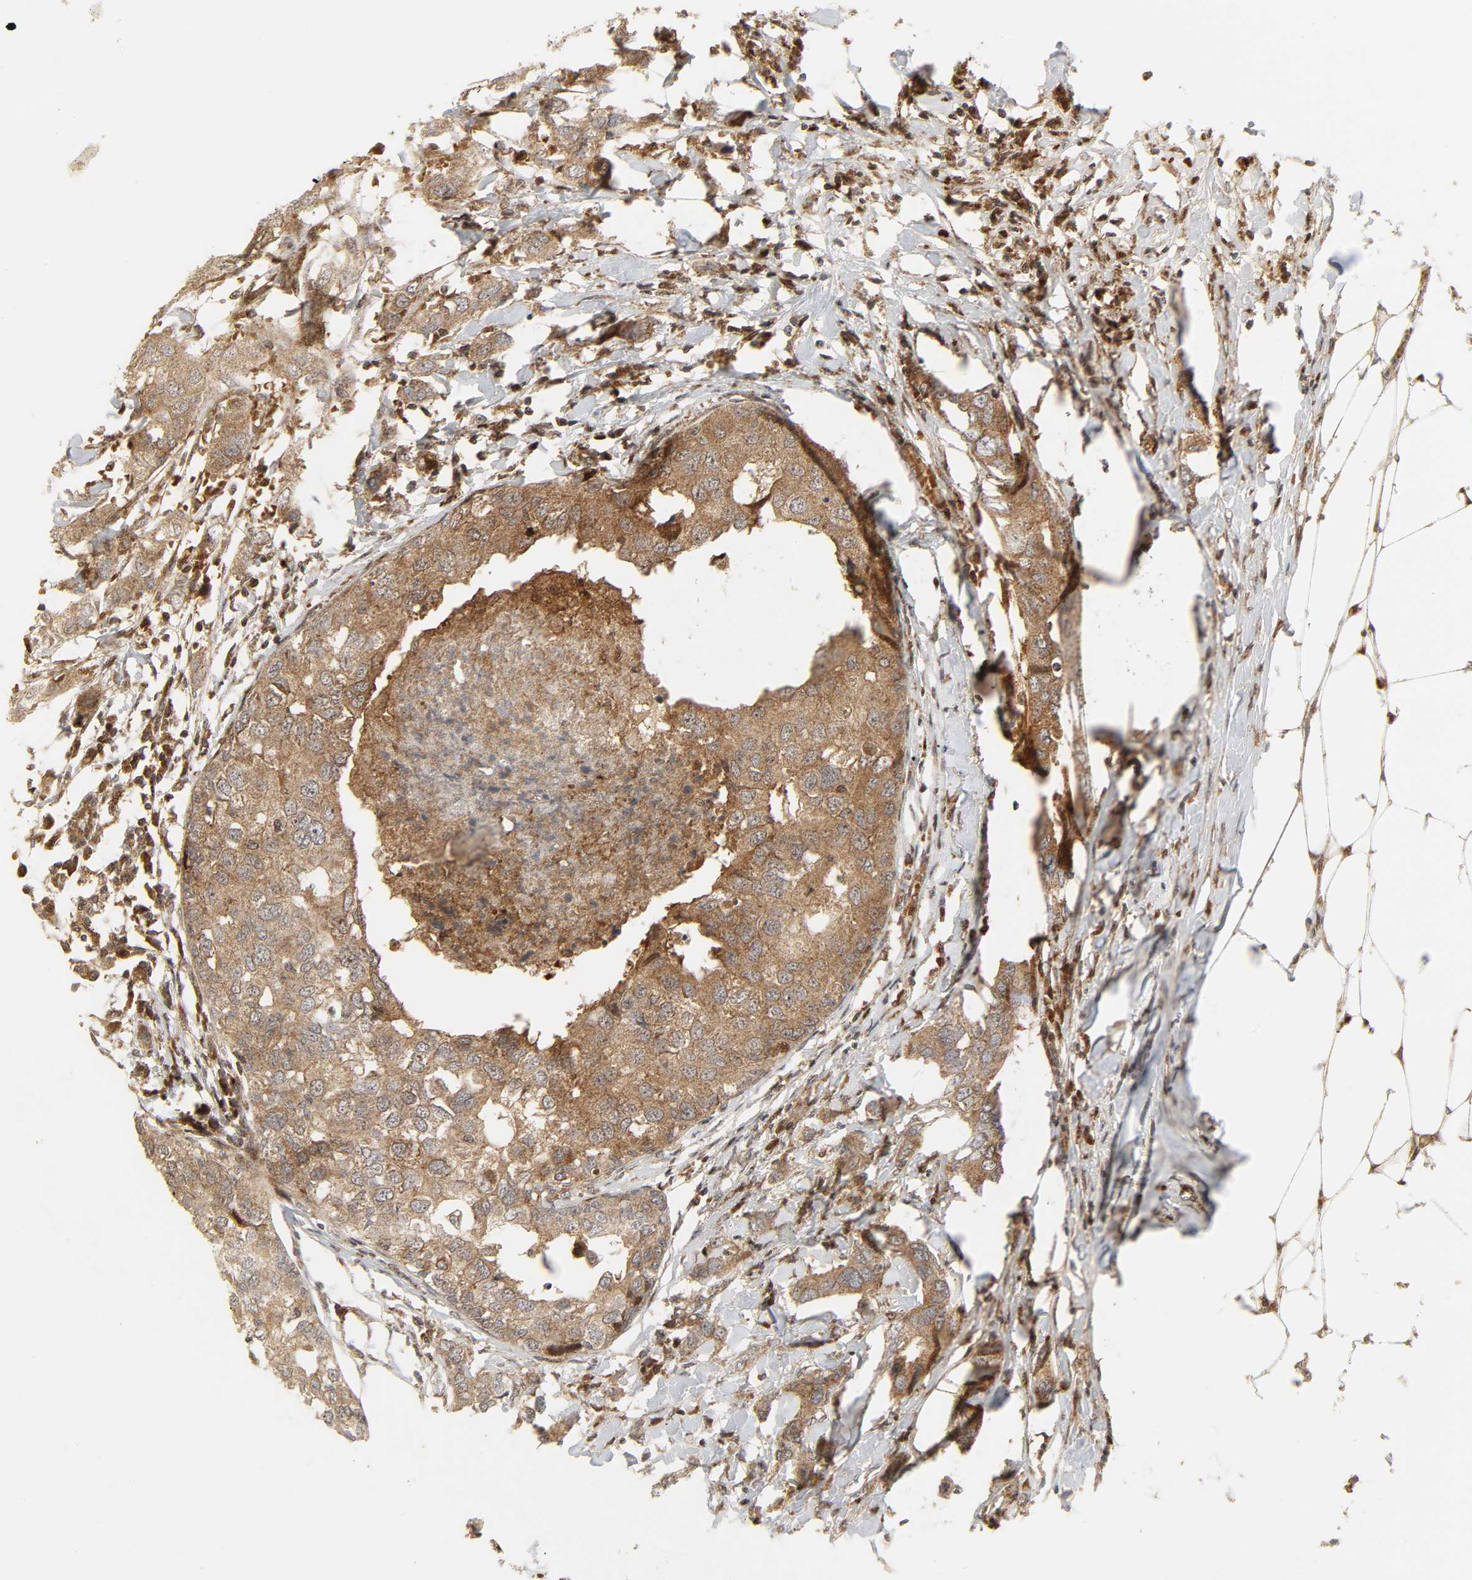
{"staining": {"intensity": "moderate", "quantity": ">75%", "location": "cytoplasmic/membranous"}, "tissue": "breast cancer", "cell_type": "Tumor cells", "image_type": "cancer", "snomed": [{"axis": "morphology", "description": "Duct carcinoma"}, {"axis": "topography", "description": "Breast"}], "caption": "A high-resolution photomicrograph shows immunohistochemistry (IHC) staining of breast invasive ductal carcinoma, which reveals moderate cytoplasmic/membranous expression in about >75% of tumor cells. Immunohistochemistry (ihc) stains the protein in brown and the nuclei are stained blue.", "gene": "CHUK", "patient": {"sex": "female", "age": 50}}